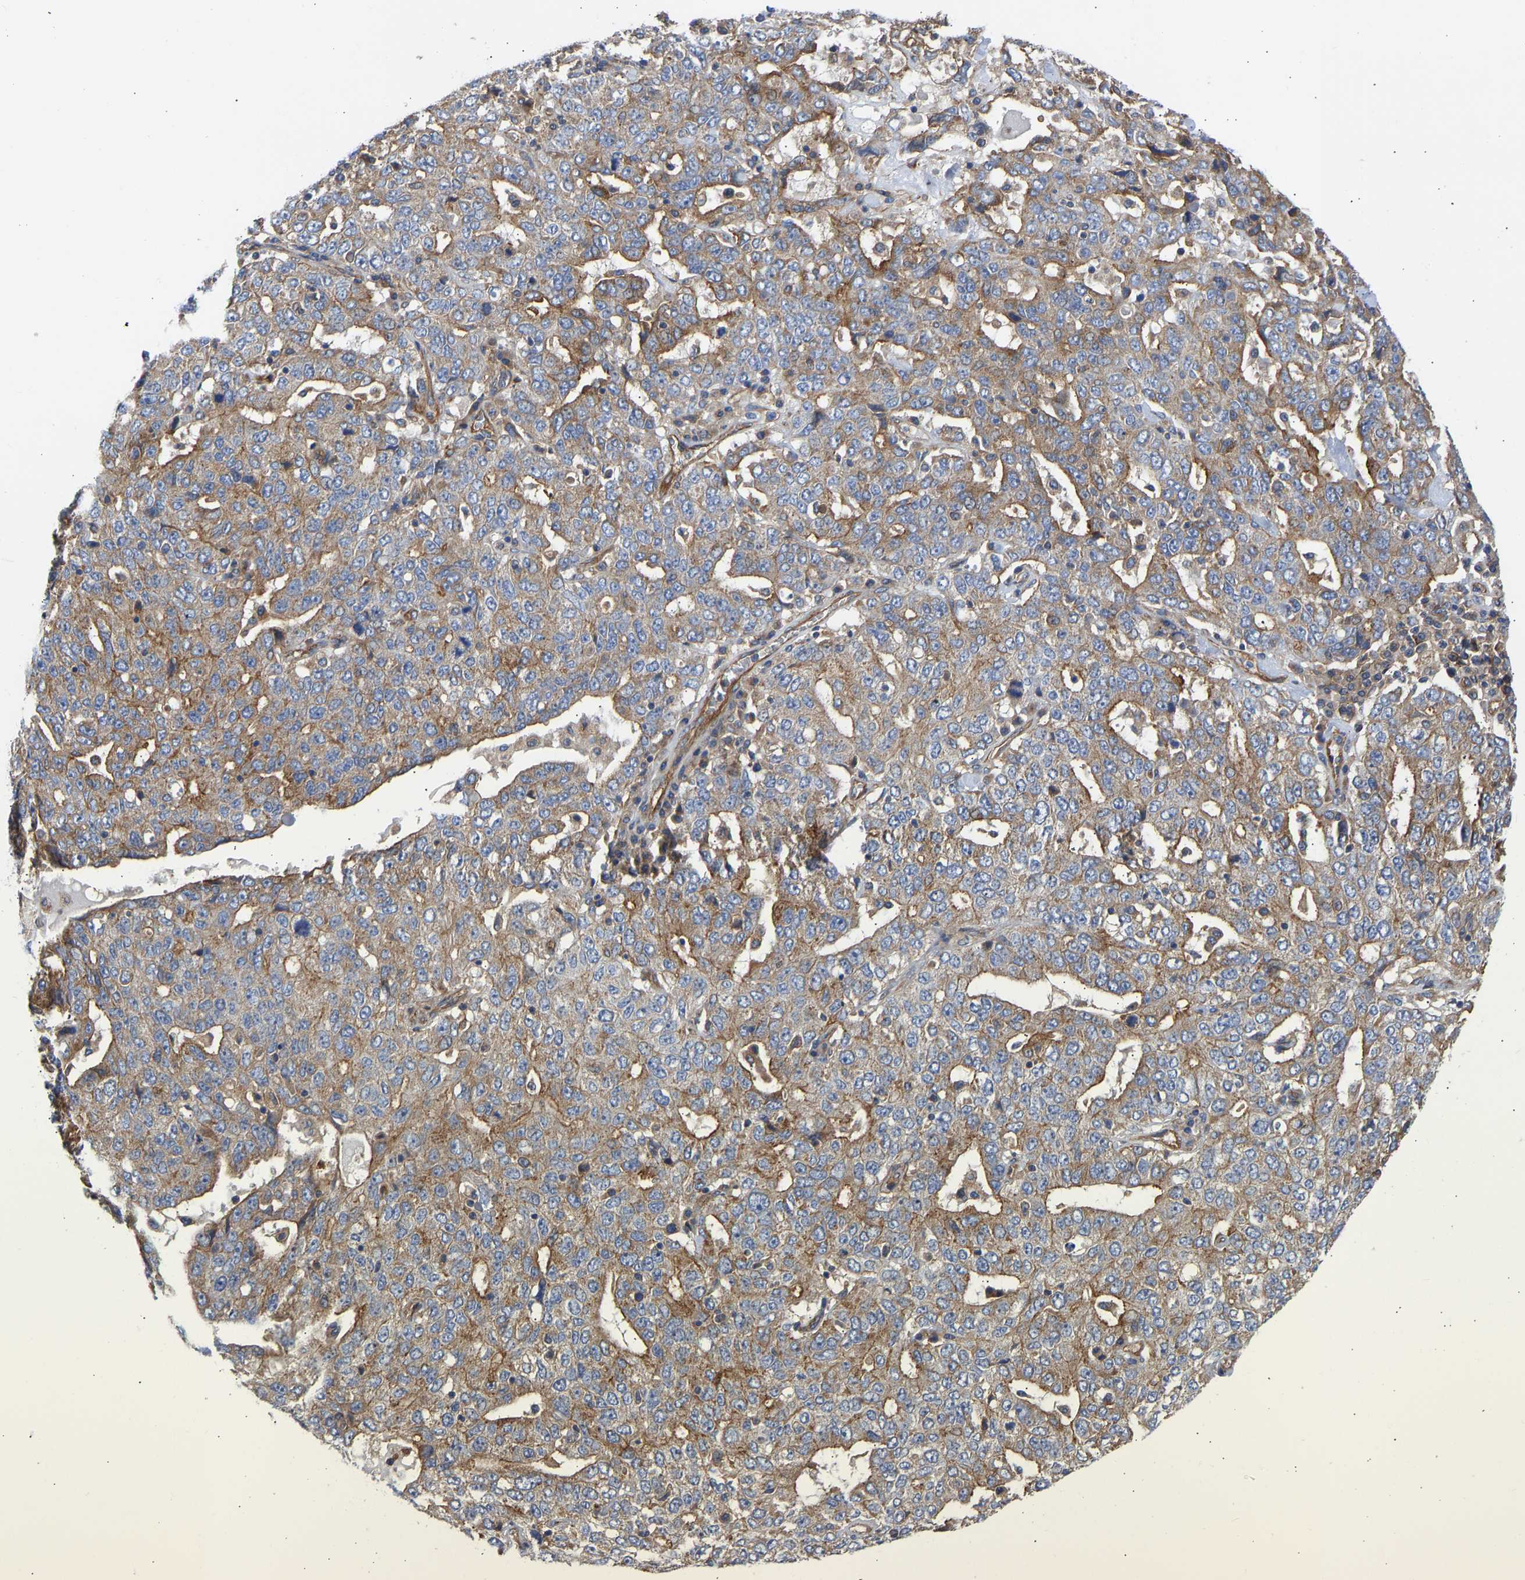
{"staining": {"intensity": "moderate", "quantity": ">75%", "location": "cytoplasmic/membranous"}, "tissue": "ovarian cancer", "cell_type": "Tumor cells", "image_type": "cancer", "snomed": [{"axis": "morphology", "description": "Carcinoma, endometroid"}, {"axis": "topography", "description": "Ovary"}], "caption": "Endometroid carcinoma (ovarian) stained with DAB immunohistochemistry exhibits medium levels of moderate cytoplasmic/membranous staining in approximately >75% of tumor cells.", "gene": "MYO1C", "patient": {"sex": "female", "age": 62}}